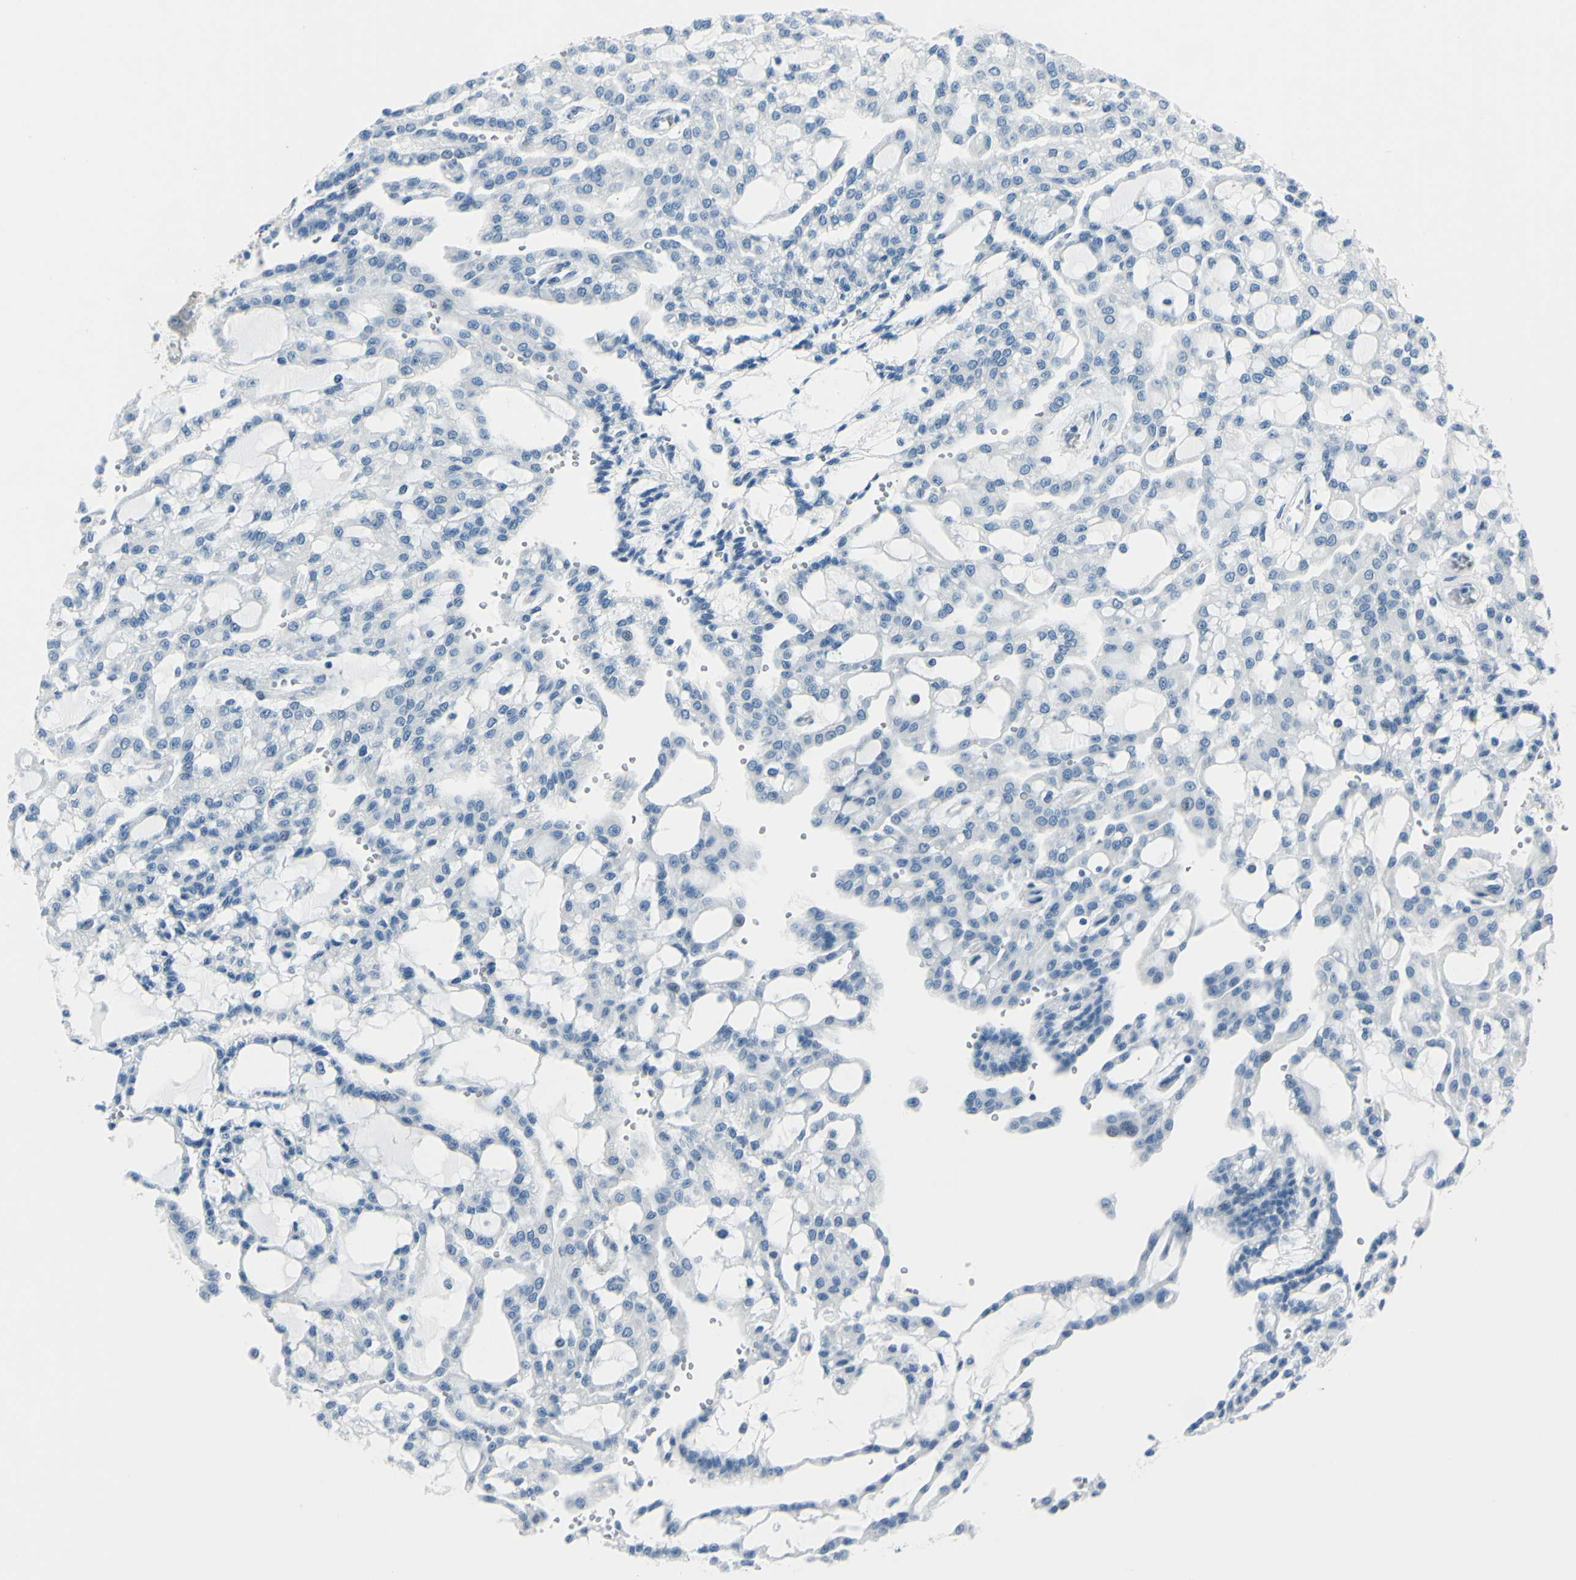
{"staining": {"intensity": "negative", "quantity": "none", "location": "none"}, "tissue": "renal cancer", "cell_type": "Tumor cells", "image_type": "cancer", "snomed": [{"axis": "morphology", "description": "Adenocarcinoma, NOS"}, {"axis": "topography", "description": "Kidney"}], "caption": "Histopathology image shows no significant protein expression in tumor cells of renal cancer.", "gene": "CDH15", "patient": {"sex": "male", "age": 63}}